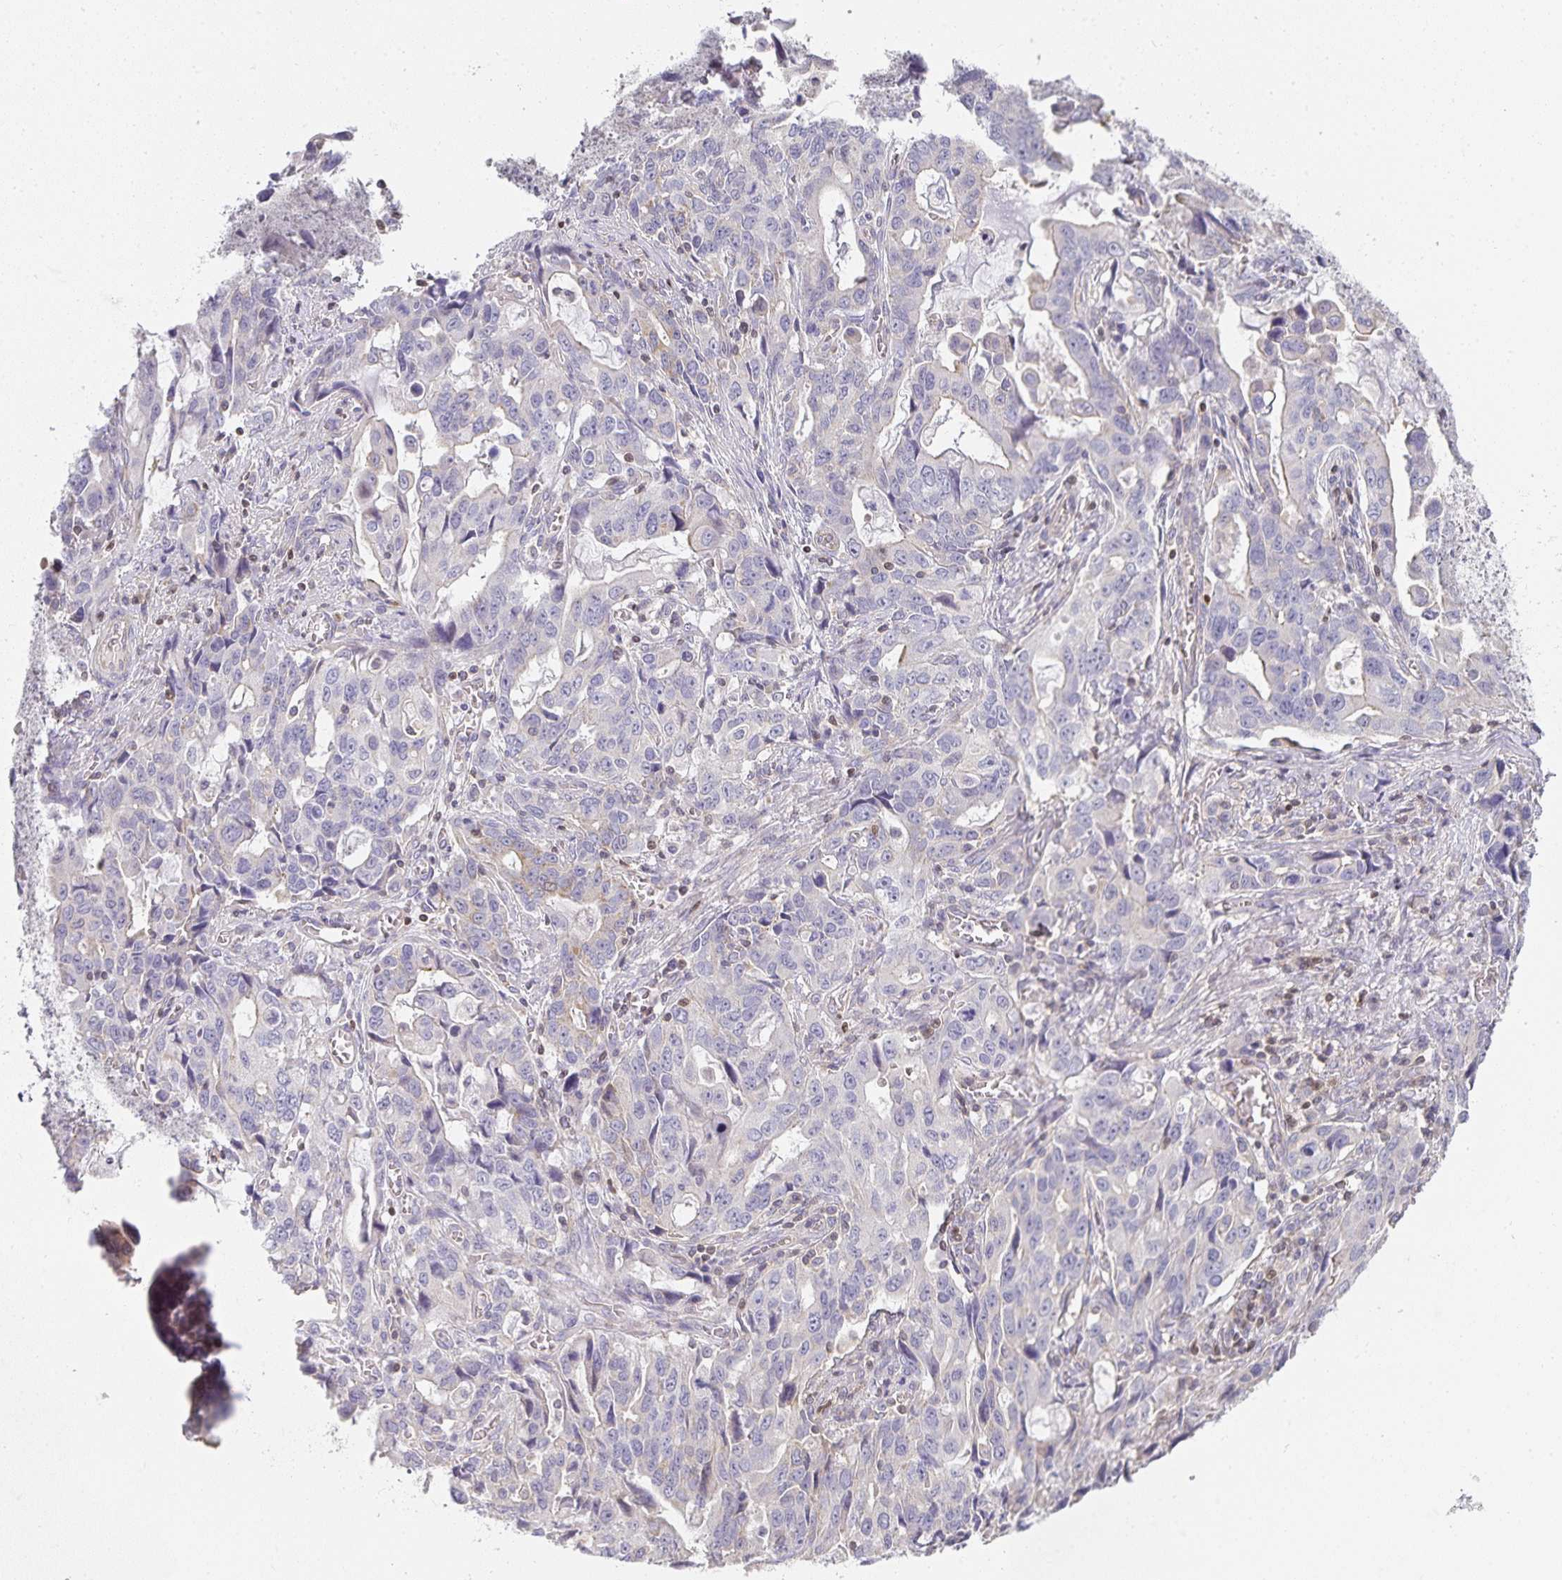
{"staining": {"intensity": "weak", "quantity": "<25%", "location": "cytoplasmic/membranous"}, "tissue": "stomach cancer", "cell_type": "Tumor cells", "image_type": "cancer", "snomed": [{"axis": "morphology", "description": "Adenocarcinoma, NOS"}, {"axis": "topography", "description": "Stomach, upper"}], "caption": "The image displays no staining of tumor cells in adenocarcinoma (stomach).", "gene": "GATA3", "patient": {"sex": "male", "age": 85}}